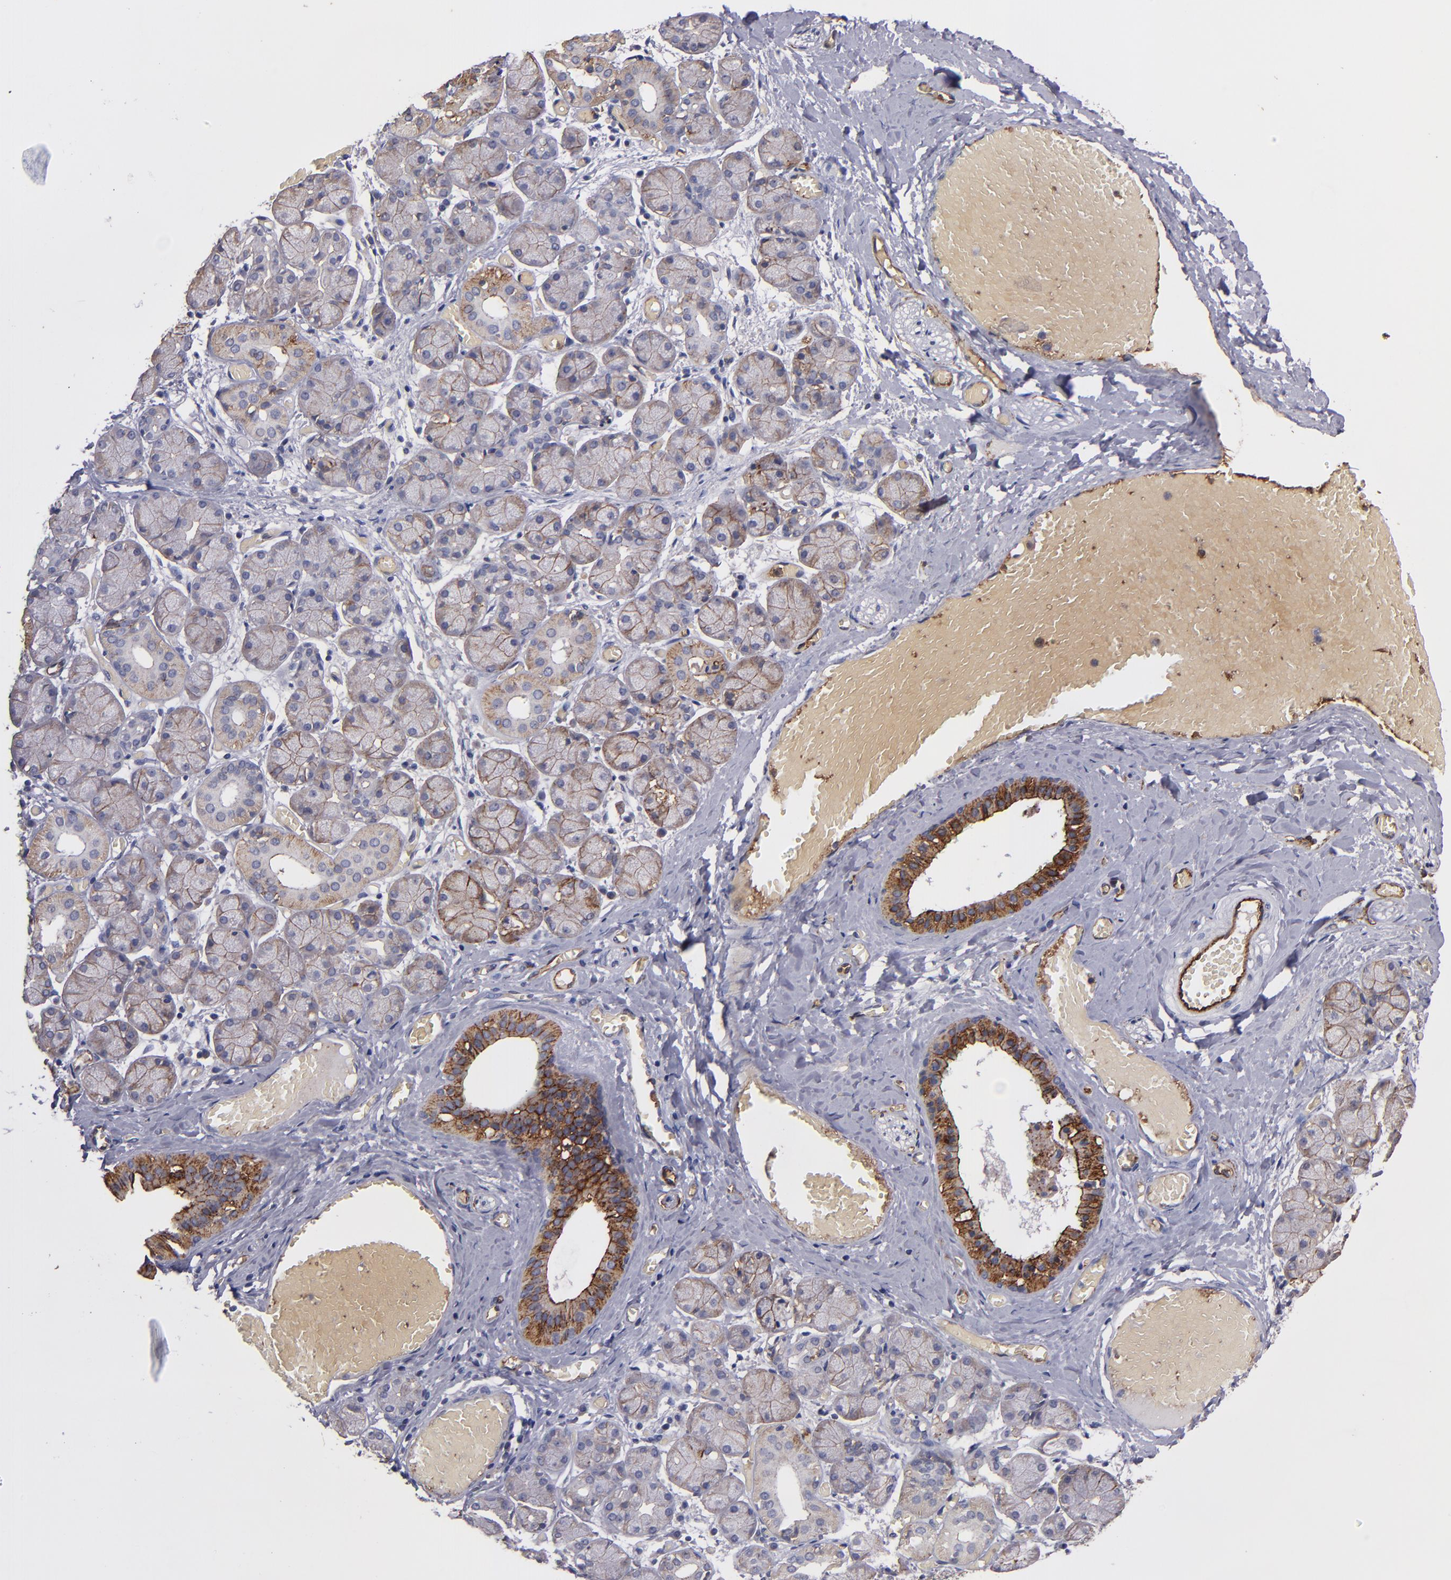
{"staining": {"intensity": "weak", "quantity": ">75%", "location": "cytoplasmic/membranous"}, "tissue": "salivary gland", "cell_type": "Glandular cells", "image_type": "normal", "snomed": [{"axis": "morphology", "description": "Normal tissue, NOS"}, {"axis": "topography", "description": "Salivary gland"}], "caption": "Brown immunohistochemical staining in normal salivary gland shows weak cytoplasmic/membranous expression in approximately >75% of glandular cells.", "gene": "CLDN5", "patient": {"sex": "female", "age": 24}}